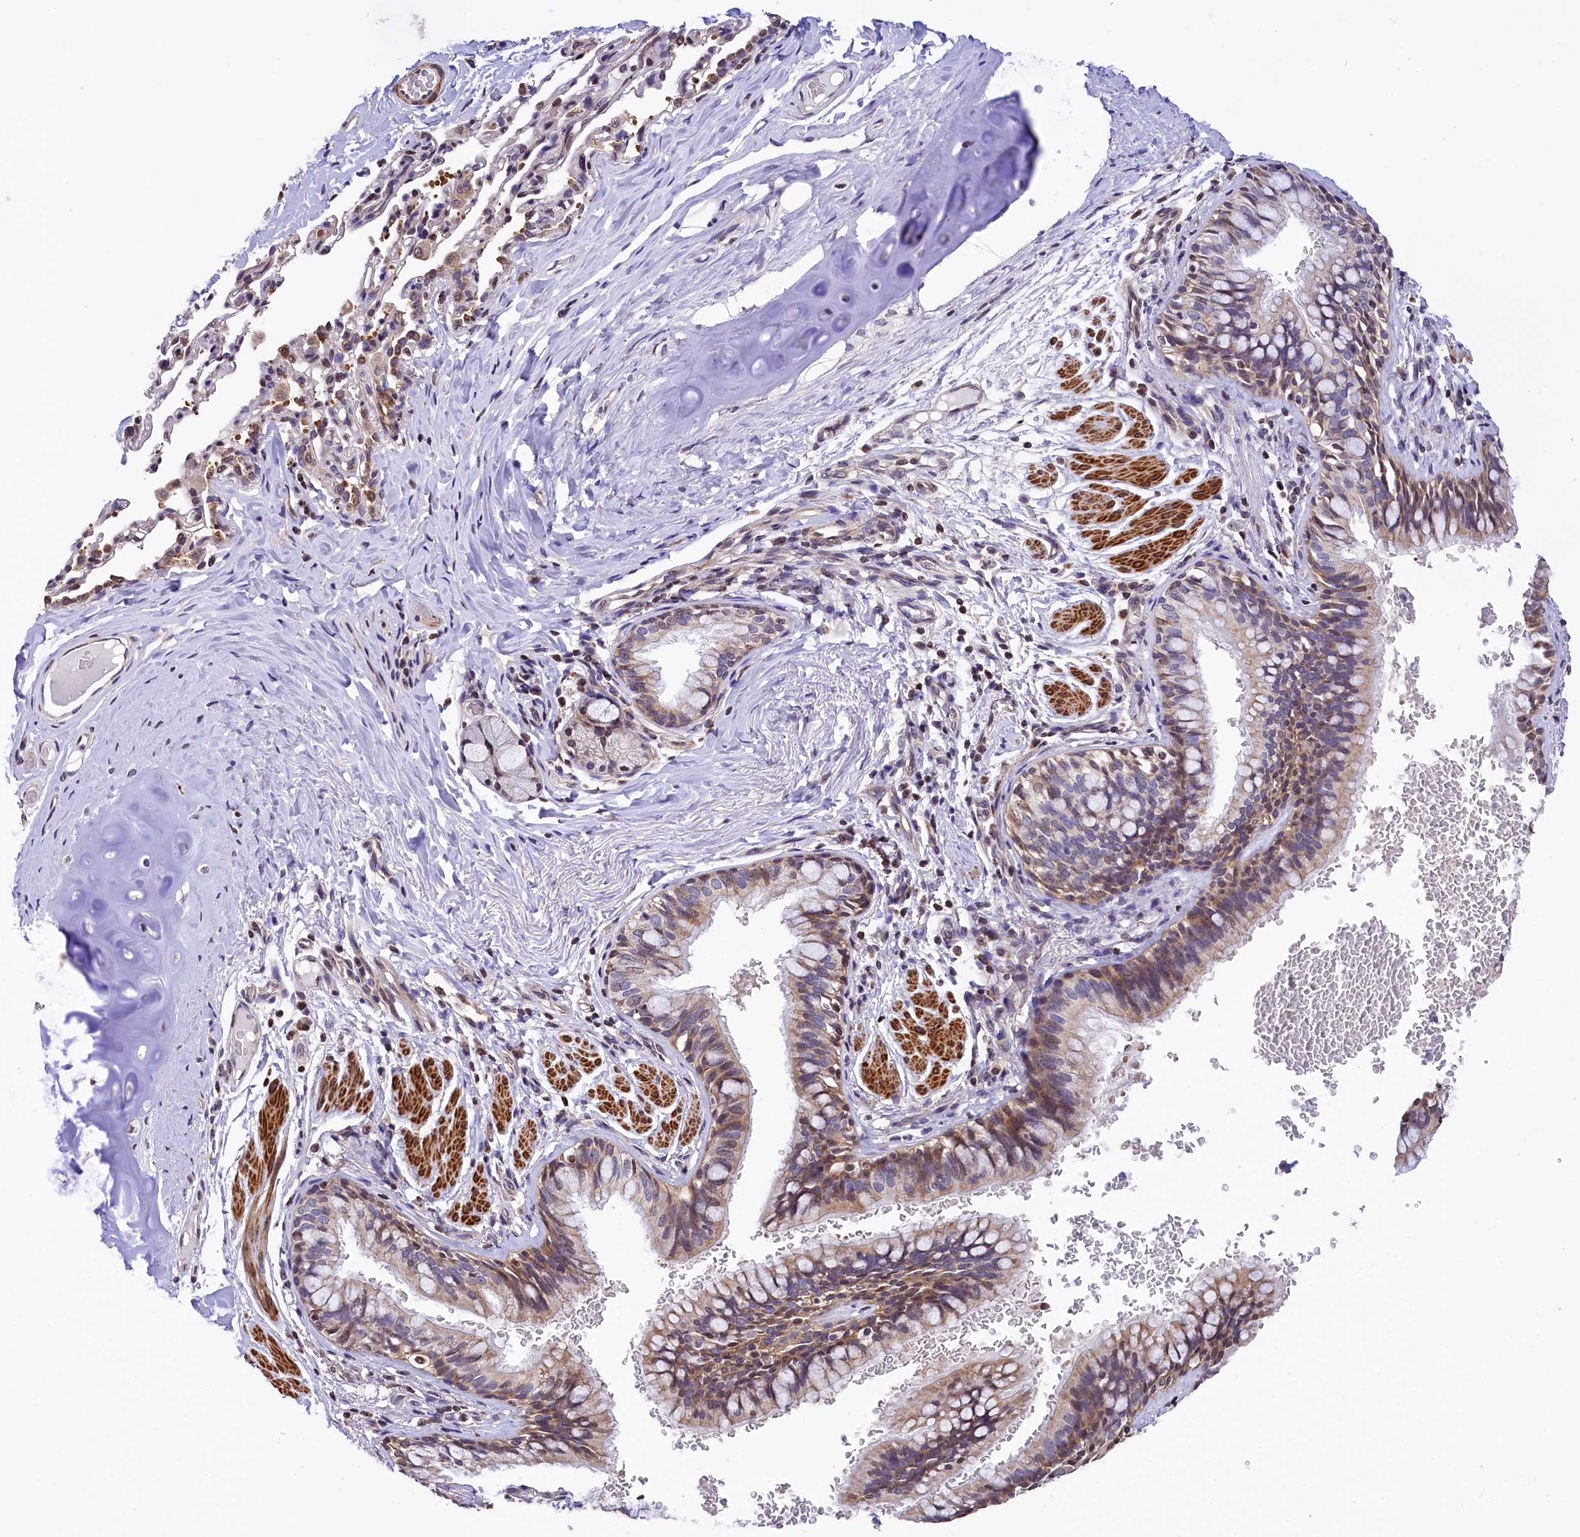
{"staining": {"intensity": "weak", "quantity": "25%-75%", "location": "cytoplasmic/membranous,nuclear"}, "tissue": "bronchus", "cell_type": "Respiratory epithelial cells", "image_type": "normal", "snomed": [{"axis": "morphology", "description": "Normal tissue, NOS"}, {"axis": "topography", "description": "Cartilage tissue"}, {"axis": "topography", "description": "Bronchus"}], "caption": "Bronchus stained with IHC displays weak cytoplasmic/membranous,nuclear staining in about 25%-75% of respiratory epithelial cells.", "gene": "ZNF2", "patient": {"sex": "female", "age": 36}}